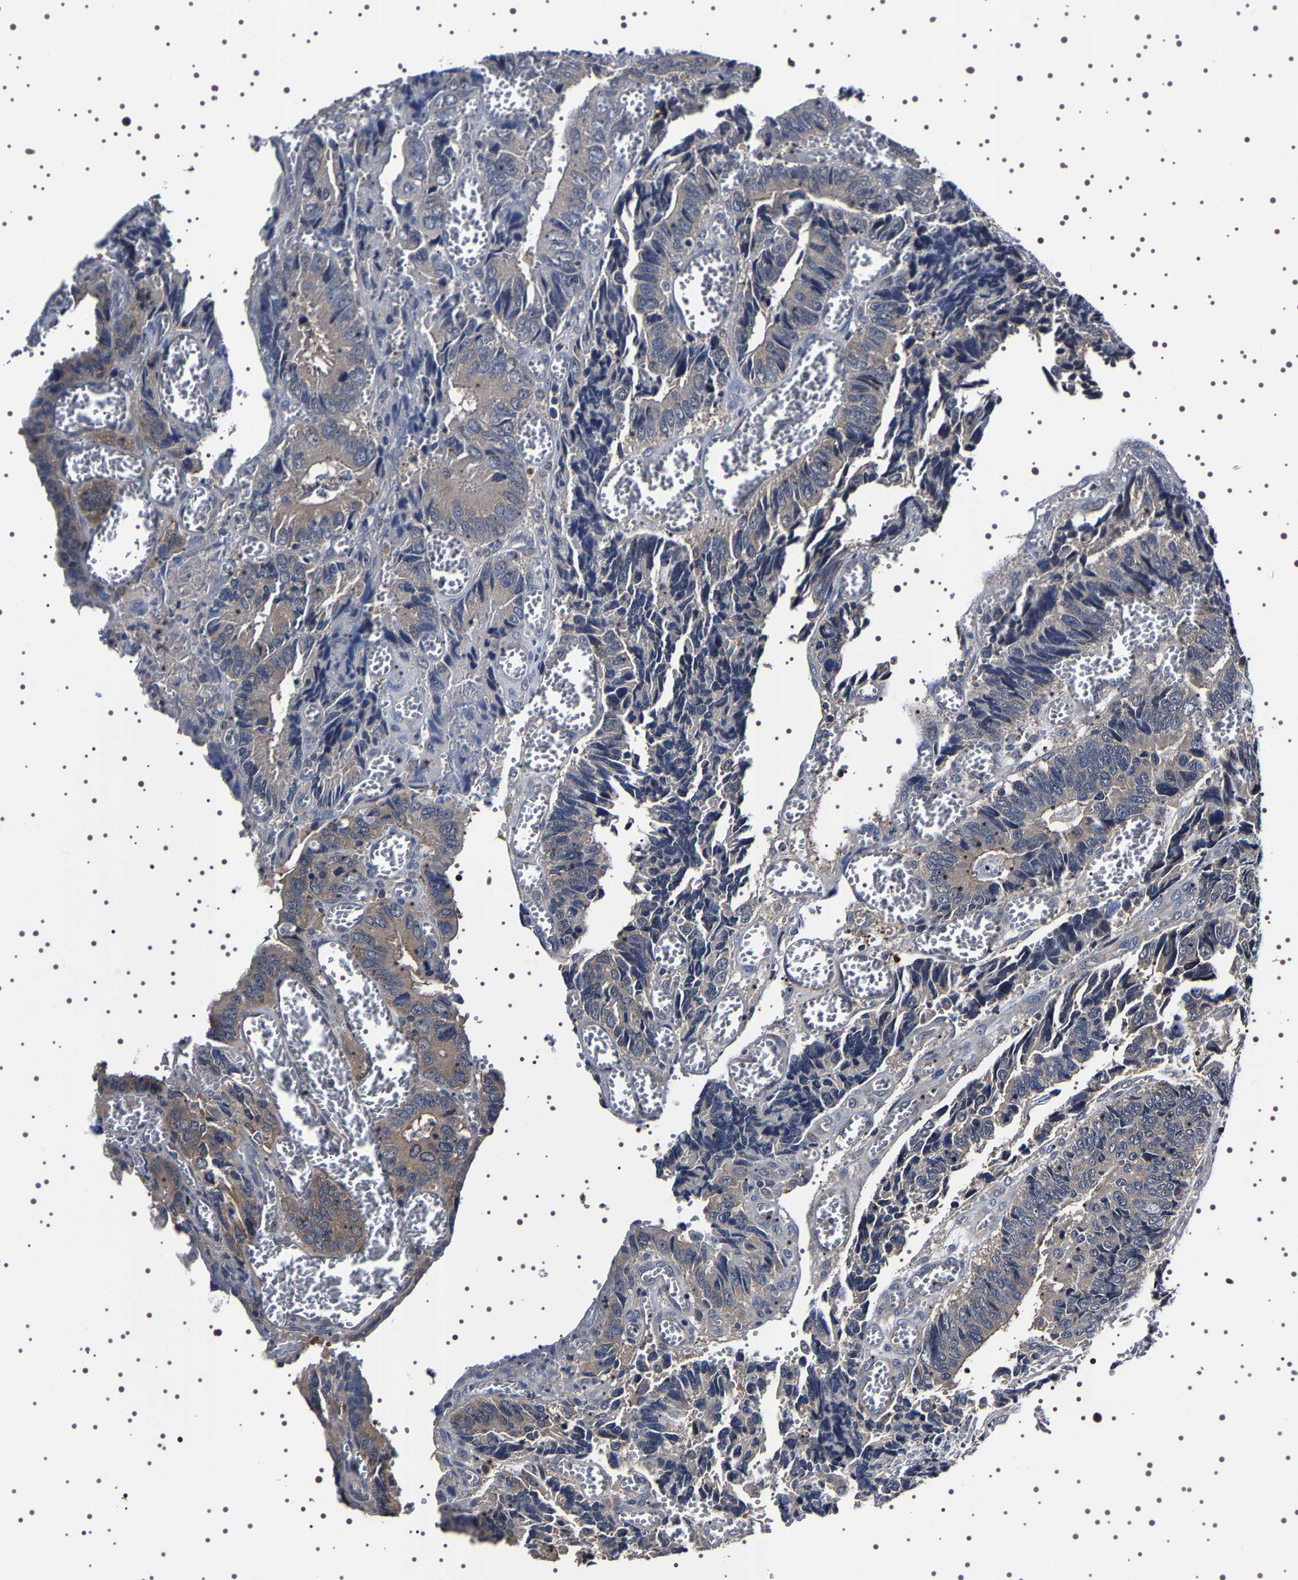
{"staining": {"intensity": "weak", "quantity": ">75%", "location": "cytoplasmic/membranous"}, "tissue": "colorectal cancer", "cell_type": "Tumor cells", "image_type": "cancer", "snomed": [{"axis": "morphology", "description": "Adenocarcinoma, NOS"}, {"axis": "topography", "description": "Colon"}], "caption": "The photomicrograph reveals staining of colorectal cancer (adenocarcinoma), revealing weak cytoplasmic/membranous protein expression (brown color) within tumor cells.", "gene": "TARBP1", "patient": {"sex": "male", "age": 72}}